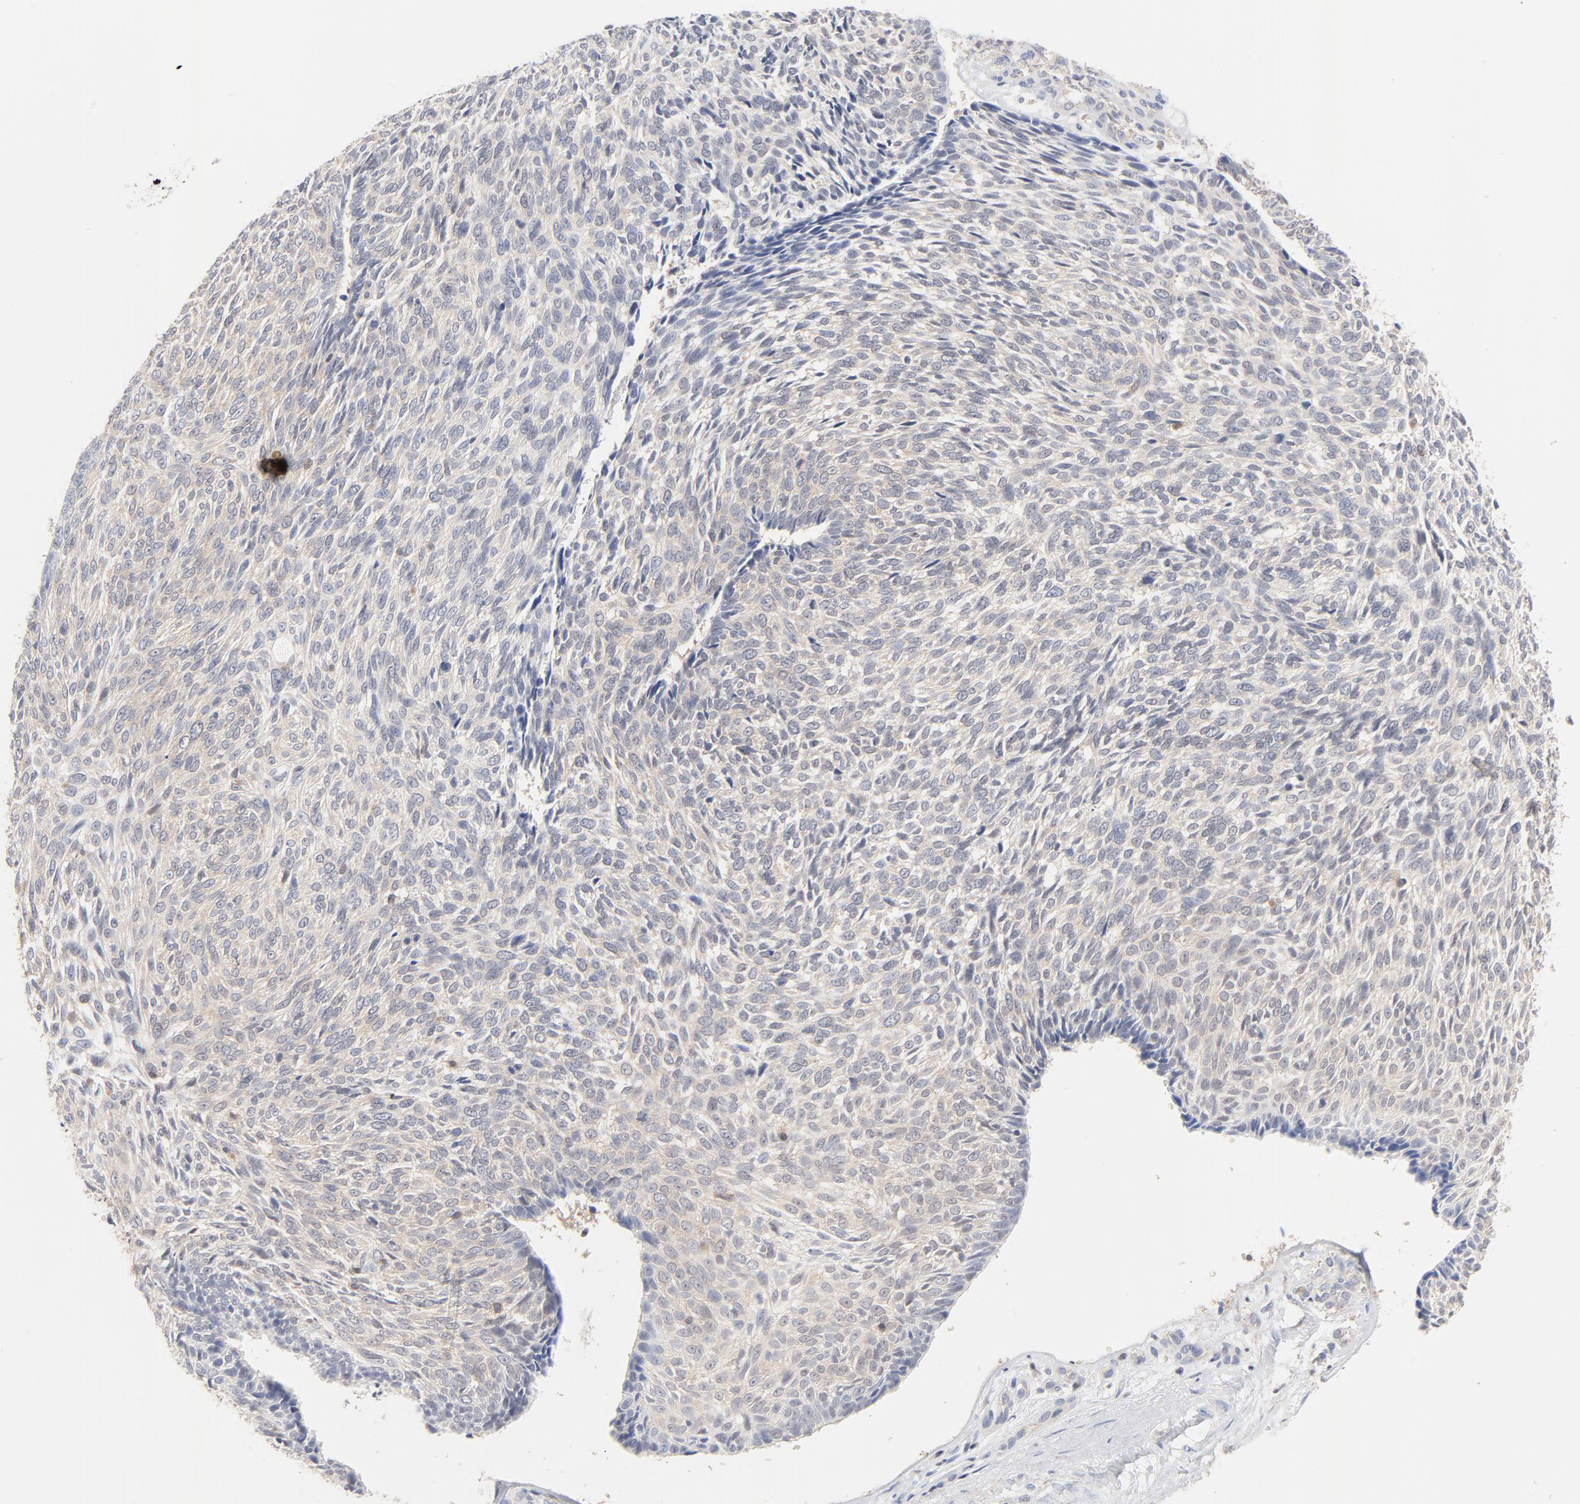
{"staining": {"intensity": "weak", "quantity": ">75%", "location": "cytoplasmic/membranous"}, "tissue": "skin cancer", "cell_type": "Tumor cells", "image_type": "cancer", "snomed": [{"axis": "morphology", "description": "Basal cell carcinoma"}, {"axis": "topography", "description": "Skin"}], "caption": "The histopathology image displays staining of skin cancer (basal cell carcinoma), revealing weak cytoplasmic/membranous protein positivity (brown color) within tumor cells.", "gene": "CAB39L", "patient": {"sex": "male", "age": 72}}